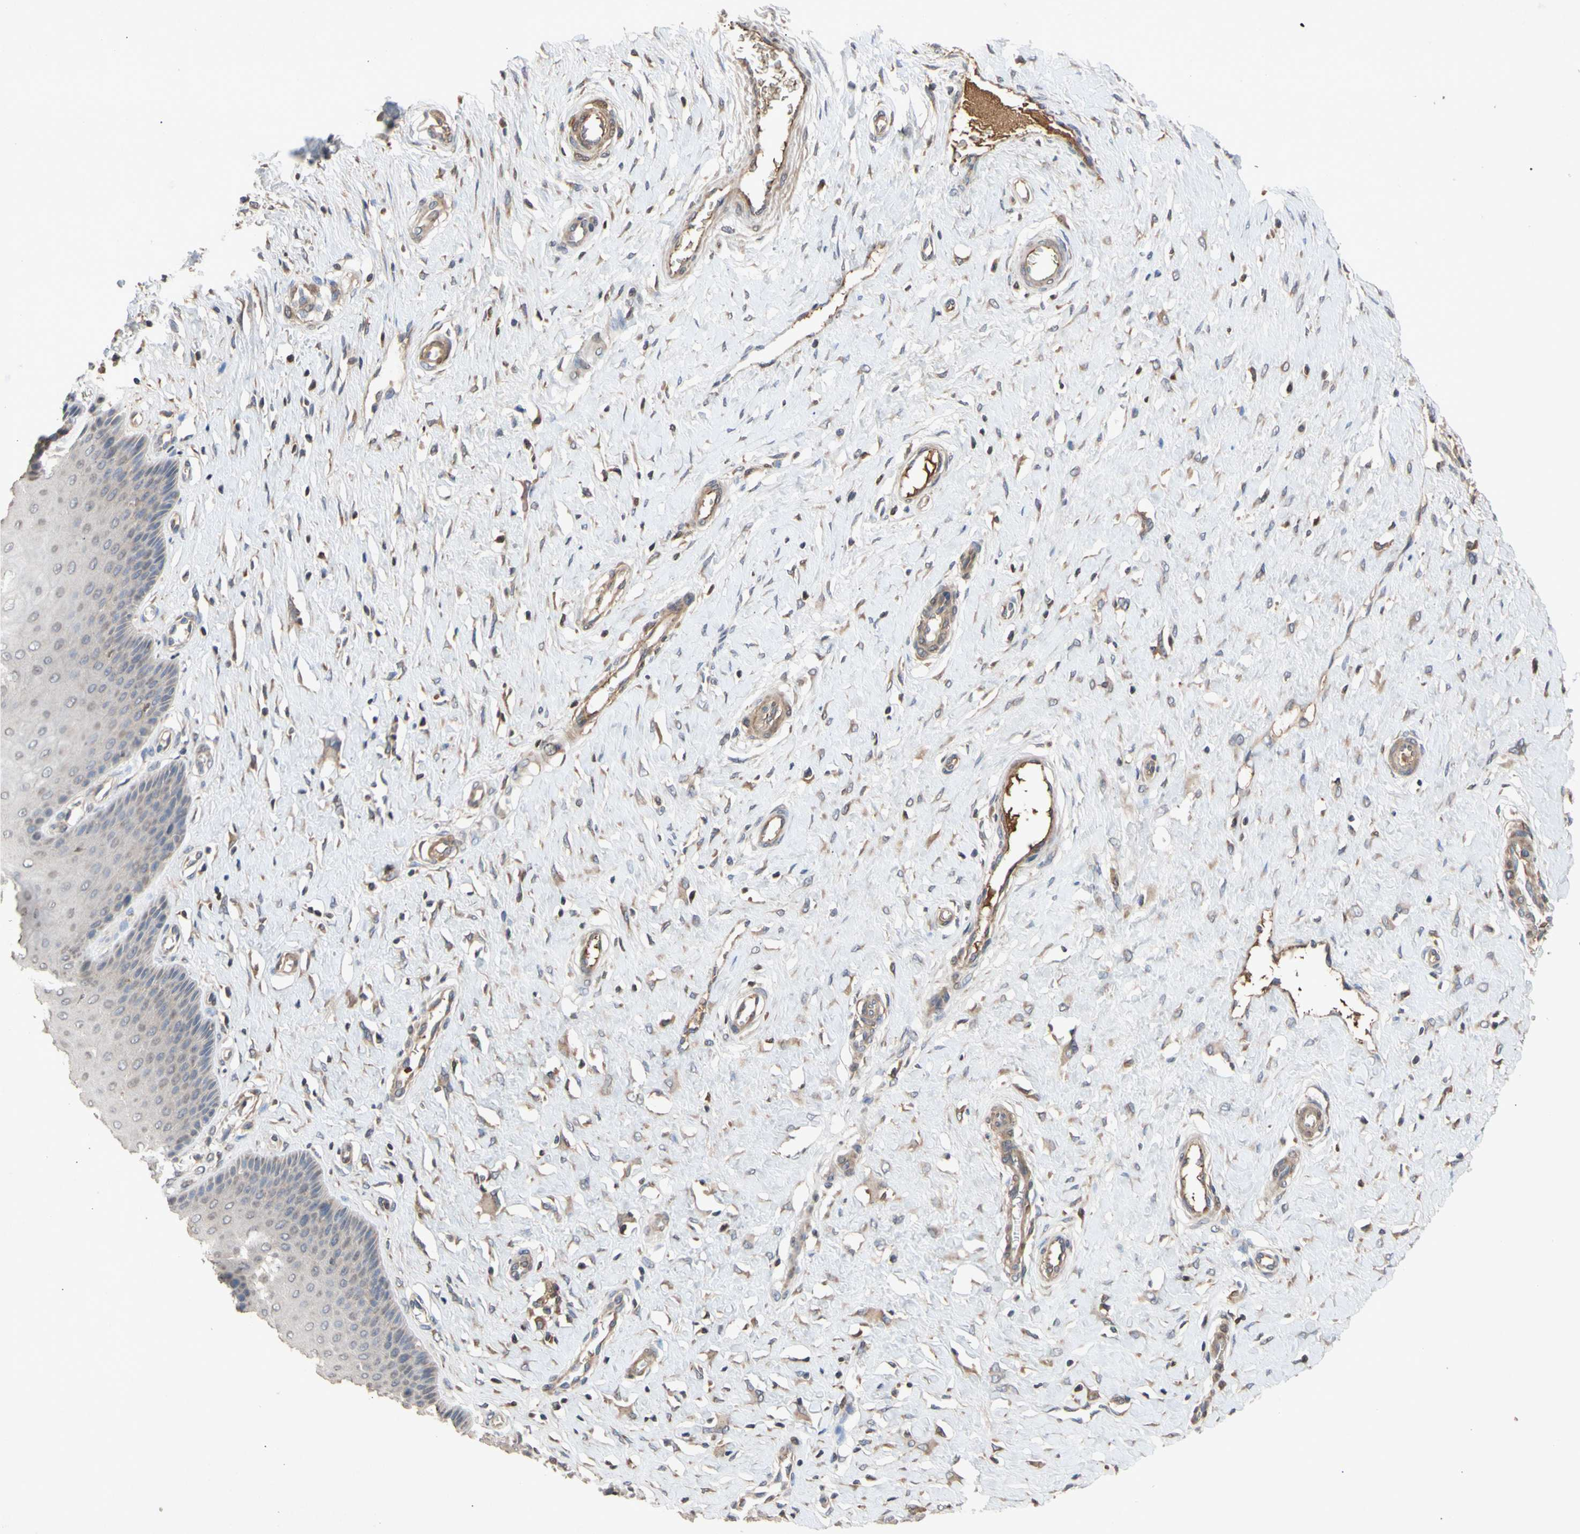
{"staining": {"intensity": "moderate", "quantity": ">75%", "location": "cytoplasmic/membranous"}, "tissue": "cervix", "cell_type": "Glandular cells", "image_type": "normal", "snomed": [{"axis": "morphology", "description": "Normal tissue, NOS"}, {"axis": "topography", "description": "Cervix"}], "caption": "Brown immunohistochemical staining in unremarkable human cervix exhibits moderate cytoplasmic/membranous positivity in approximately >75% of glandular cells.", "gene": "NECTIN3", "patient": {"sex": "female", "age": 55}}